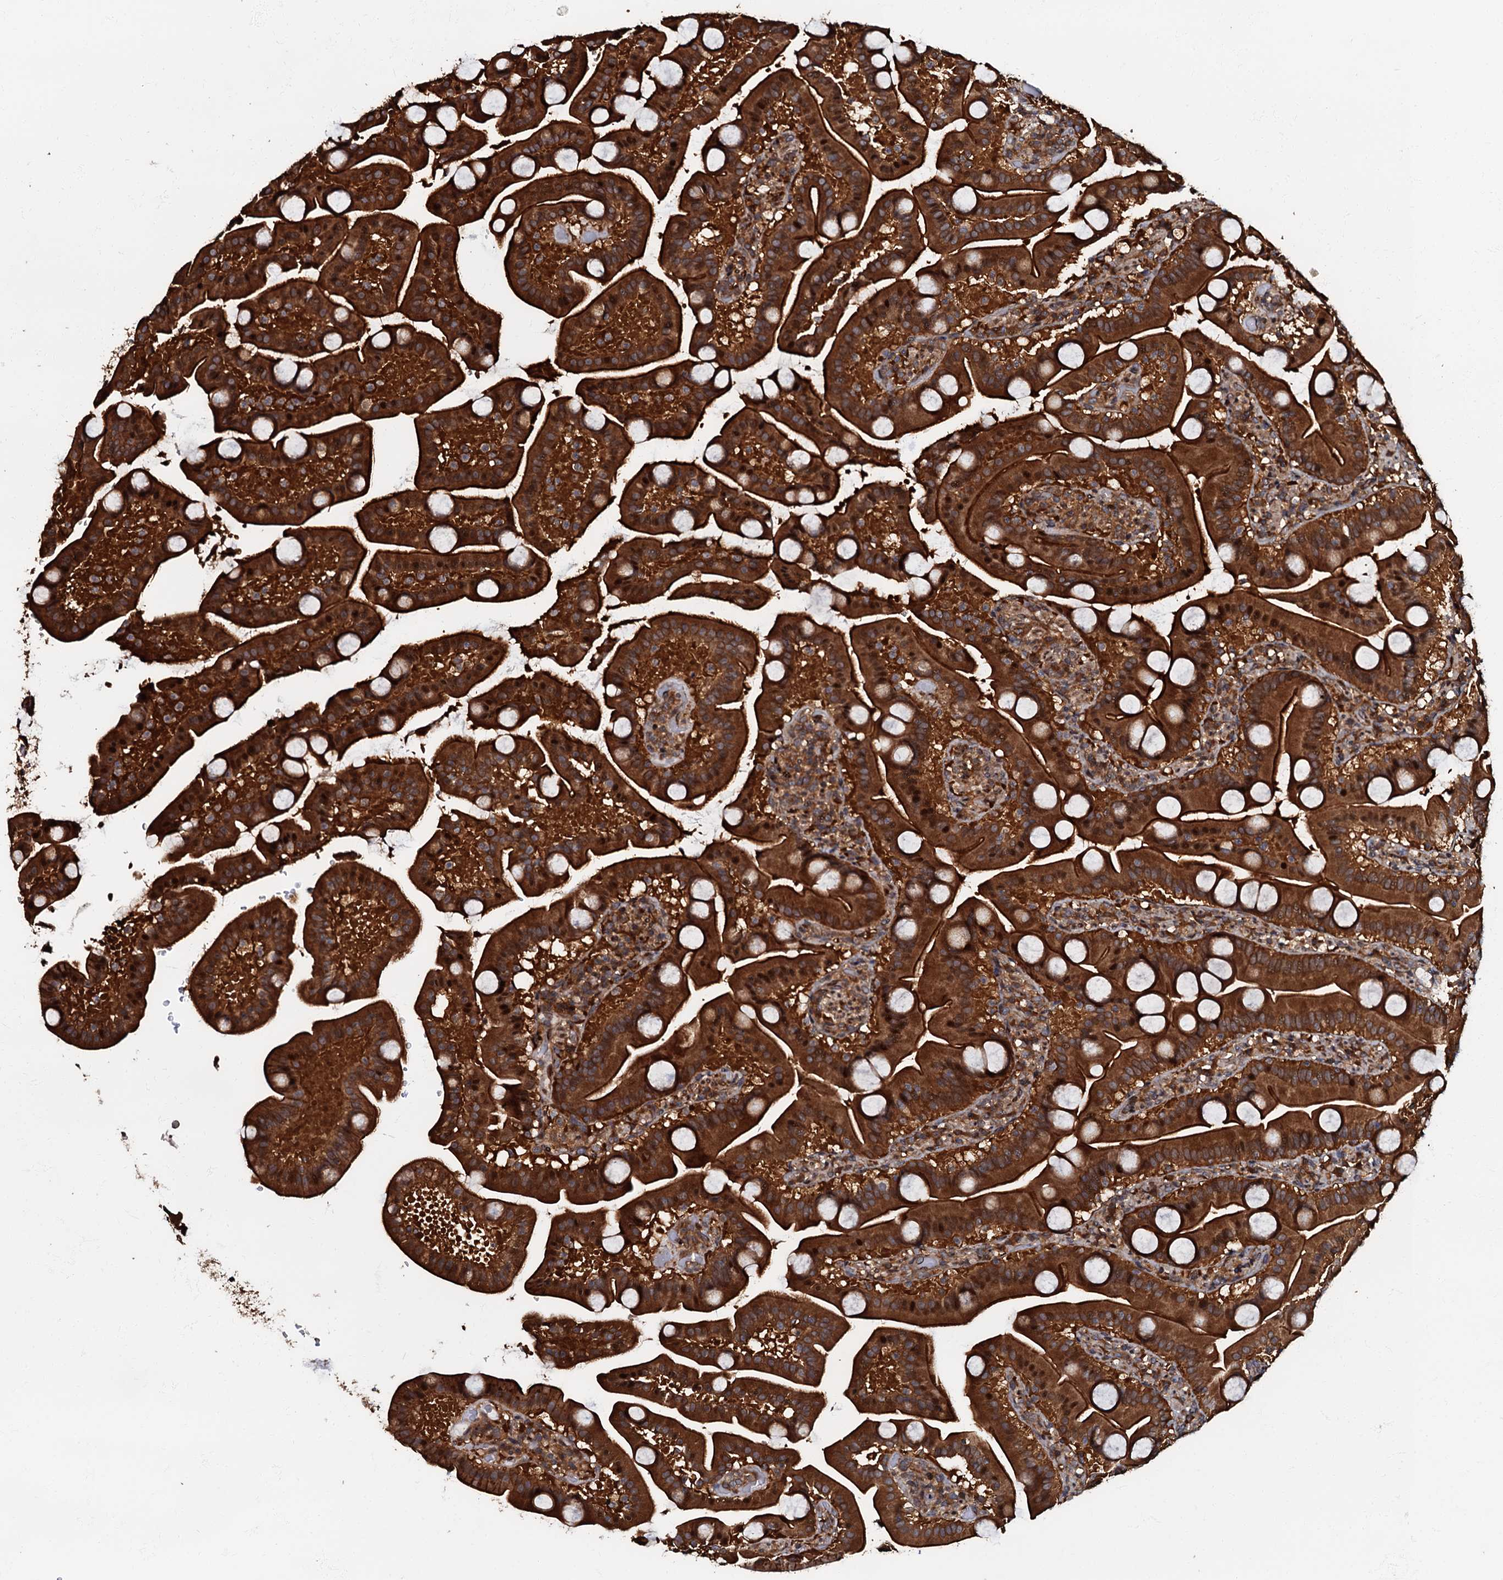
{"staining": {"intensity": "strong", "quantity": ">75%", "location": "cytoplasmic/membranous"}, "tissue": "duodenum", "cell_type": "Glandular cells", "image_type": "normal", "snomed": [{"axis": "morphology", "description": "Normal tissue, NOS"}, {"axis": "topography", "description": "Duodenum"}], "caption": "A high amount of strong cytoplasmic/membranous expression is appreciated in approximately >75% of glandular cells in benign duodenum.", "gene": "OSBP", "patient": {"sex": "male", "age": 55}}